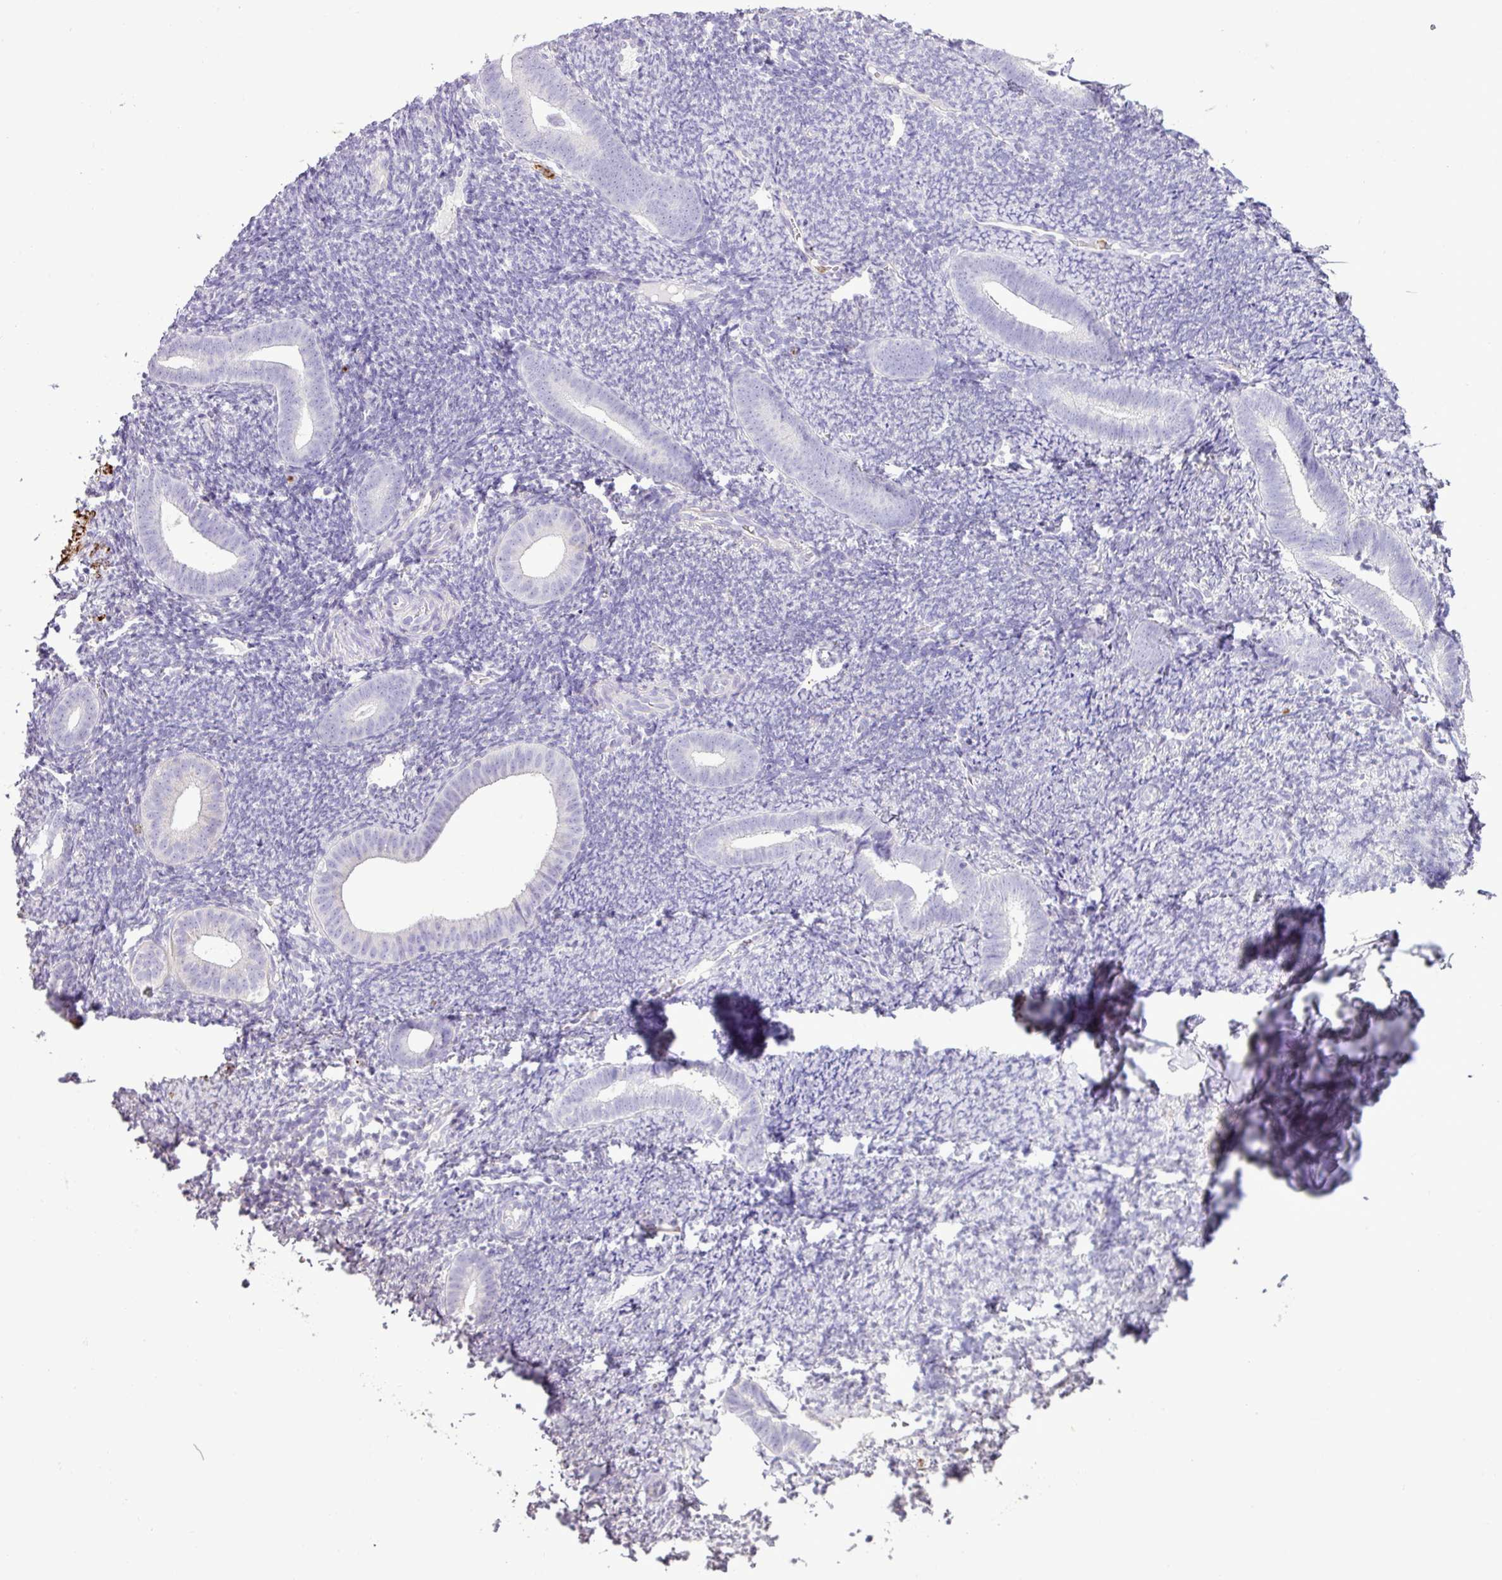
{"staining": {"intensity": "negative", "quantity": "none", "location": "none"}, "tissue": "endometrium", "cell_type": "Cells in endometrial stroma", "image_type": "normal", "snomed": [{"axis": "morphology", "description": "Normal tissue, NOS"}, {"axis": "topography", "description": "Endometrium"}], "caption": "High magnification brightfield microscopy of unremarkable endometrium stained with DAB (3,3'-diaminobenzidine) (brown) and counterstained with hematoxylin (blue): cells in endometrial stroma show no significant expression.", "gene": "ZSCAN5A", "patient": {"sex": "female", "age": 39}}